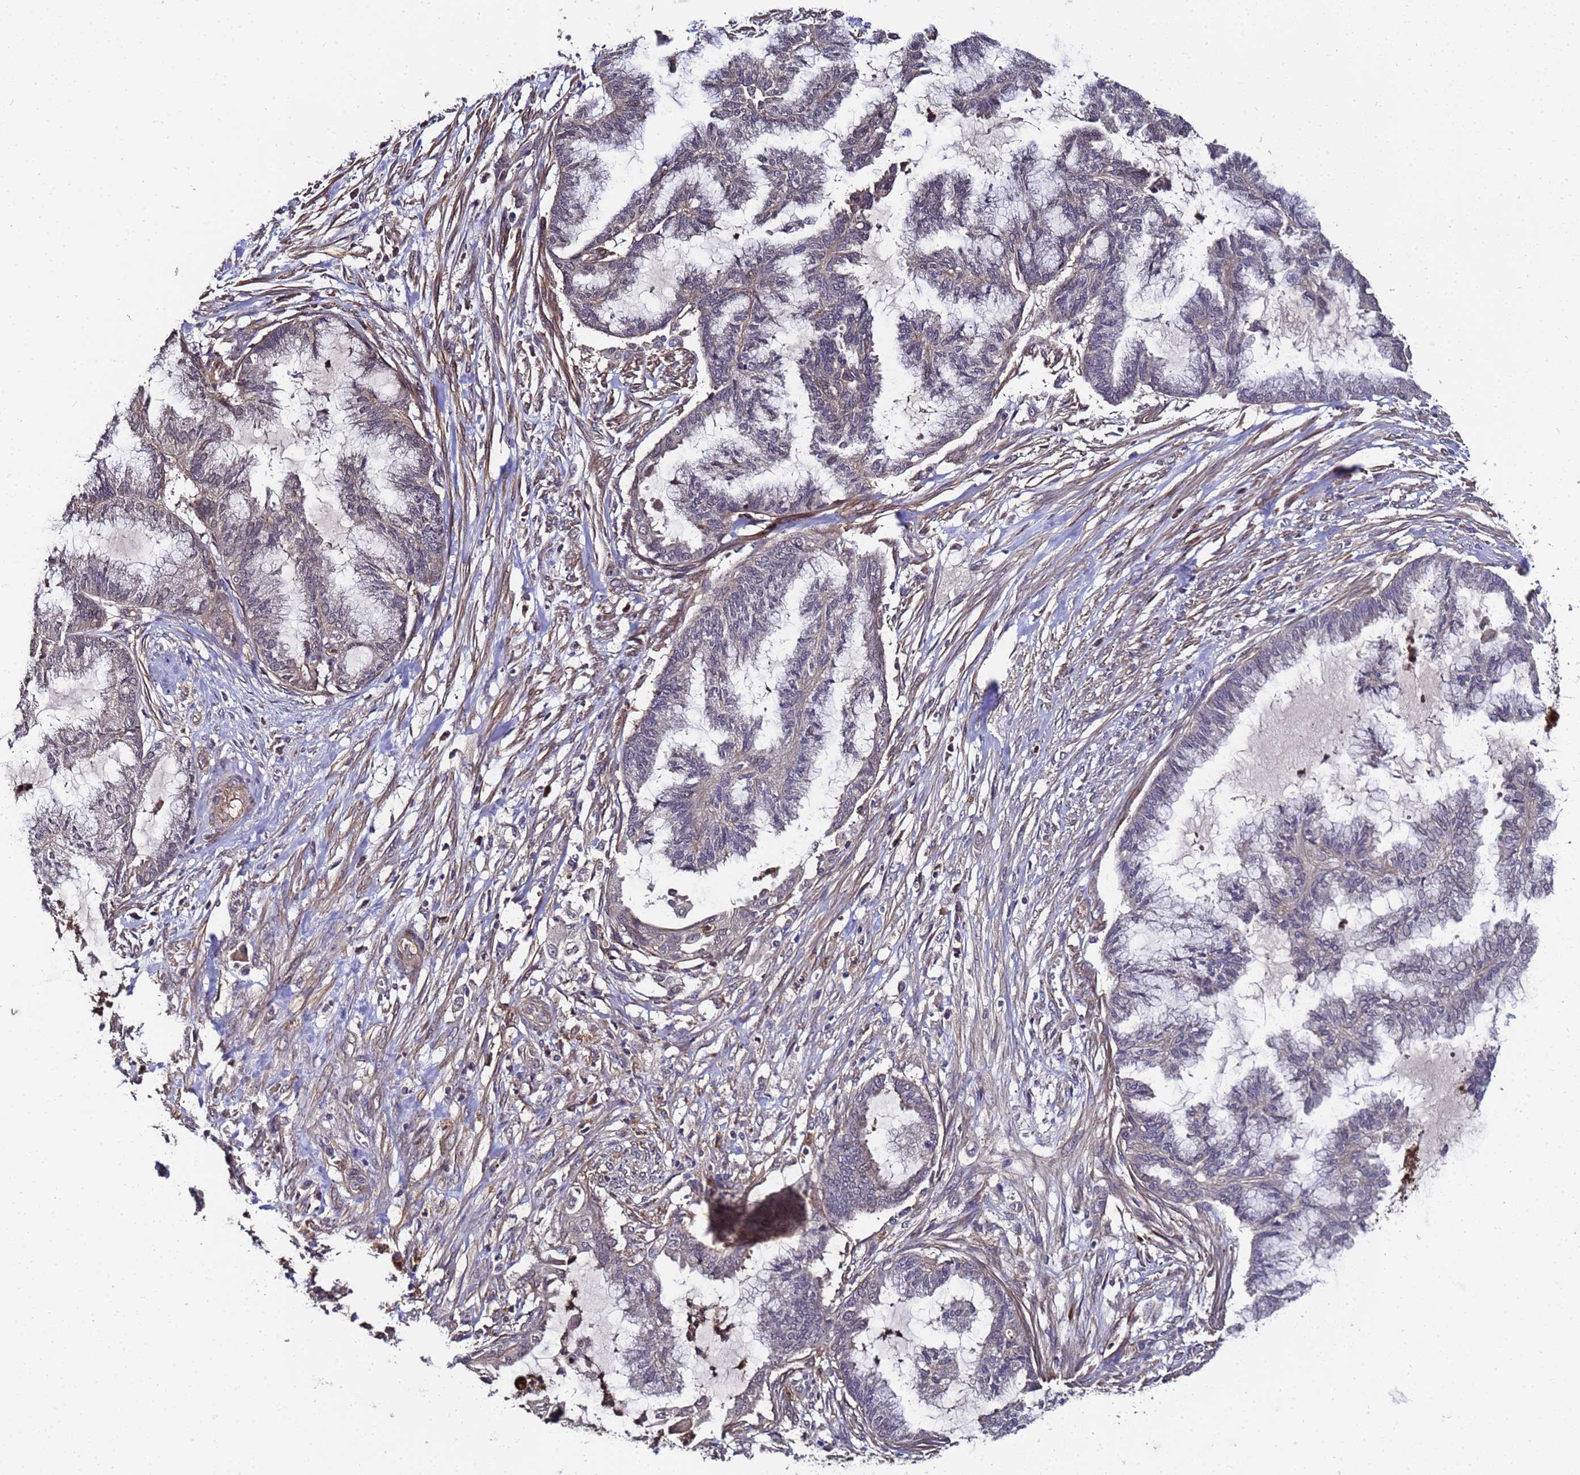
{"staining": {"intensity": "negative", "quantity": "none", "location": "none"}, "tissue": "endometrial cancer", "cell_type": "Tumor cells", "image_type": "cancer", "snomed": [{"axis": "morphology", "description": "Adenocarcinoma, NOS"}, {"axis": "topography", "description": "Endometrium"}], "caption": "Photomicrograph shows no significant protein positivity in tumor cells of adenocarcinoma (endometrial).", "gene": "GSTCD", "patient": {"sex": "female", "age": 86}}